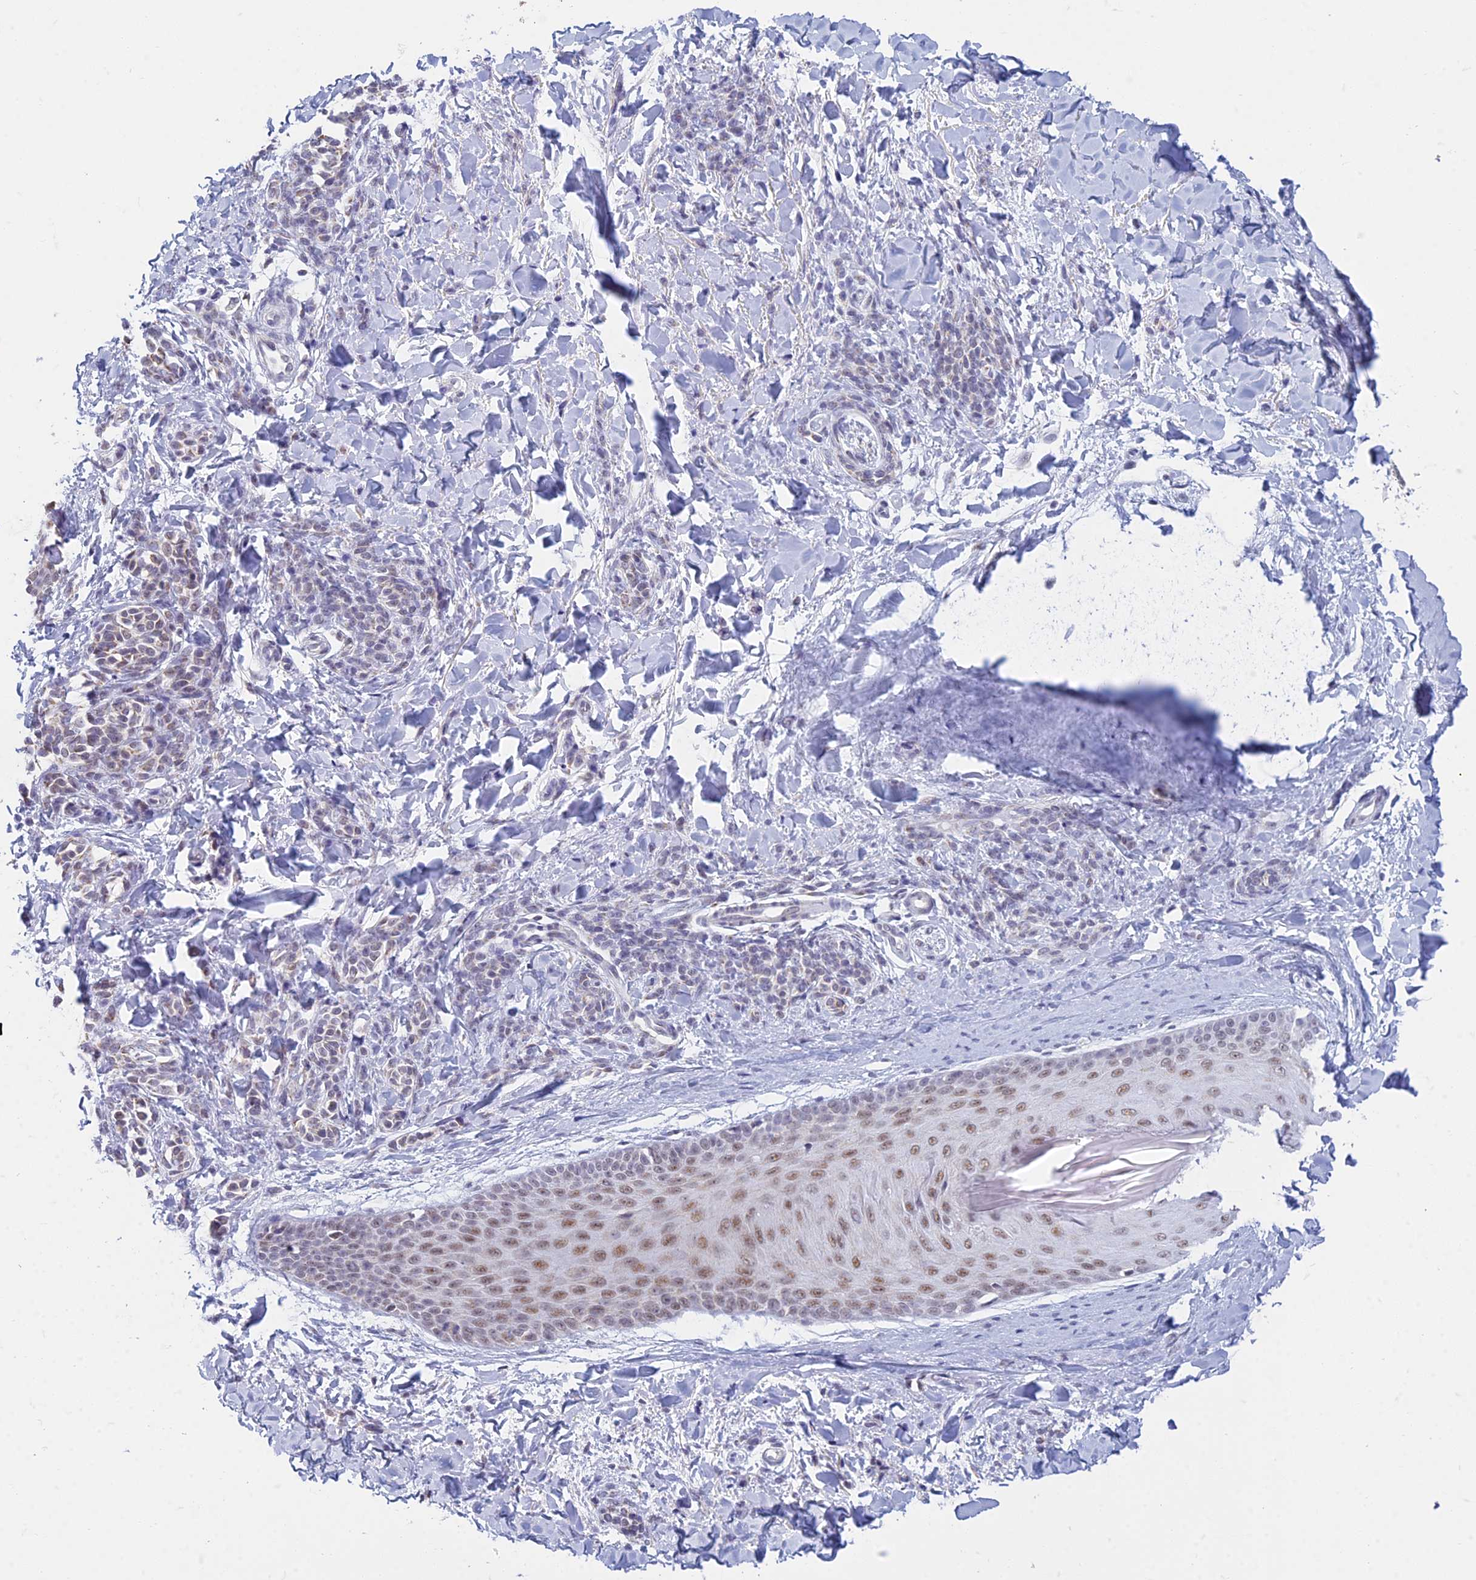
{"staining": {"intensity": "negative", "quantity": "none", "location": "none"}, "tissue": "skin", "cell_type": "Fibroblasts", "image_type": "normal", "snomed": [{"axis": "morphology", "description": "Normal tissue, NOS"}, {"axis": "topography", "description": "Skin"}], "caption": "Immunohistochemical staining of benign skin shows no significant positivity in fibroblasts. (Stains: DAB IHC with hematoxylin counter stain, Microscopy: brightfield microscopy at high magnification).", "gene": "KLF14", "patient": {"sex": "male", "age": 16}}